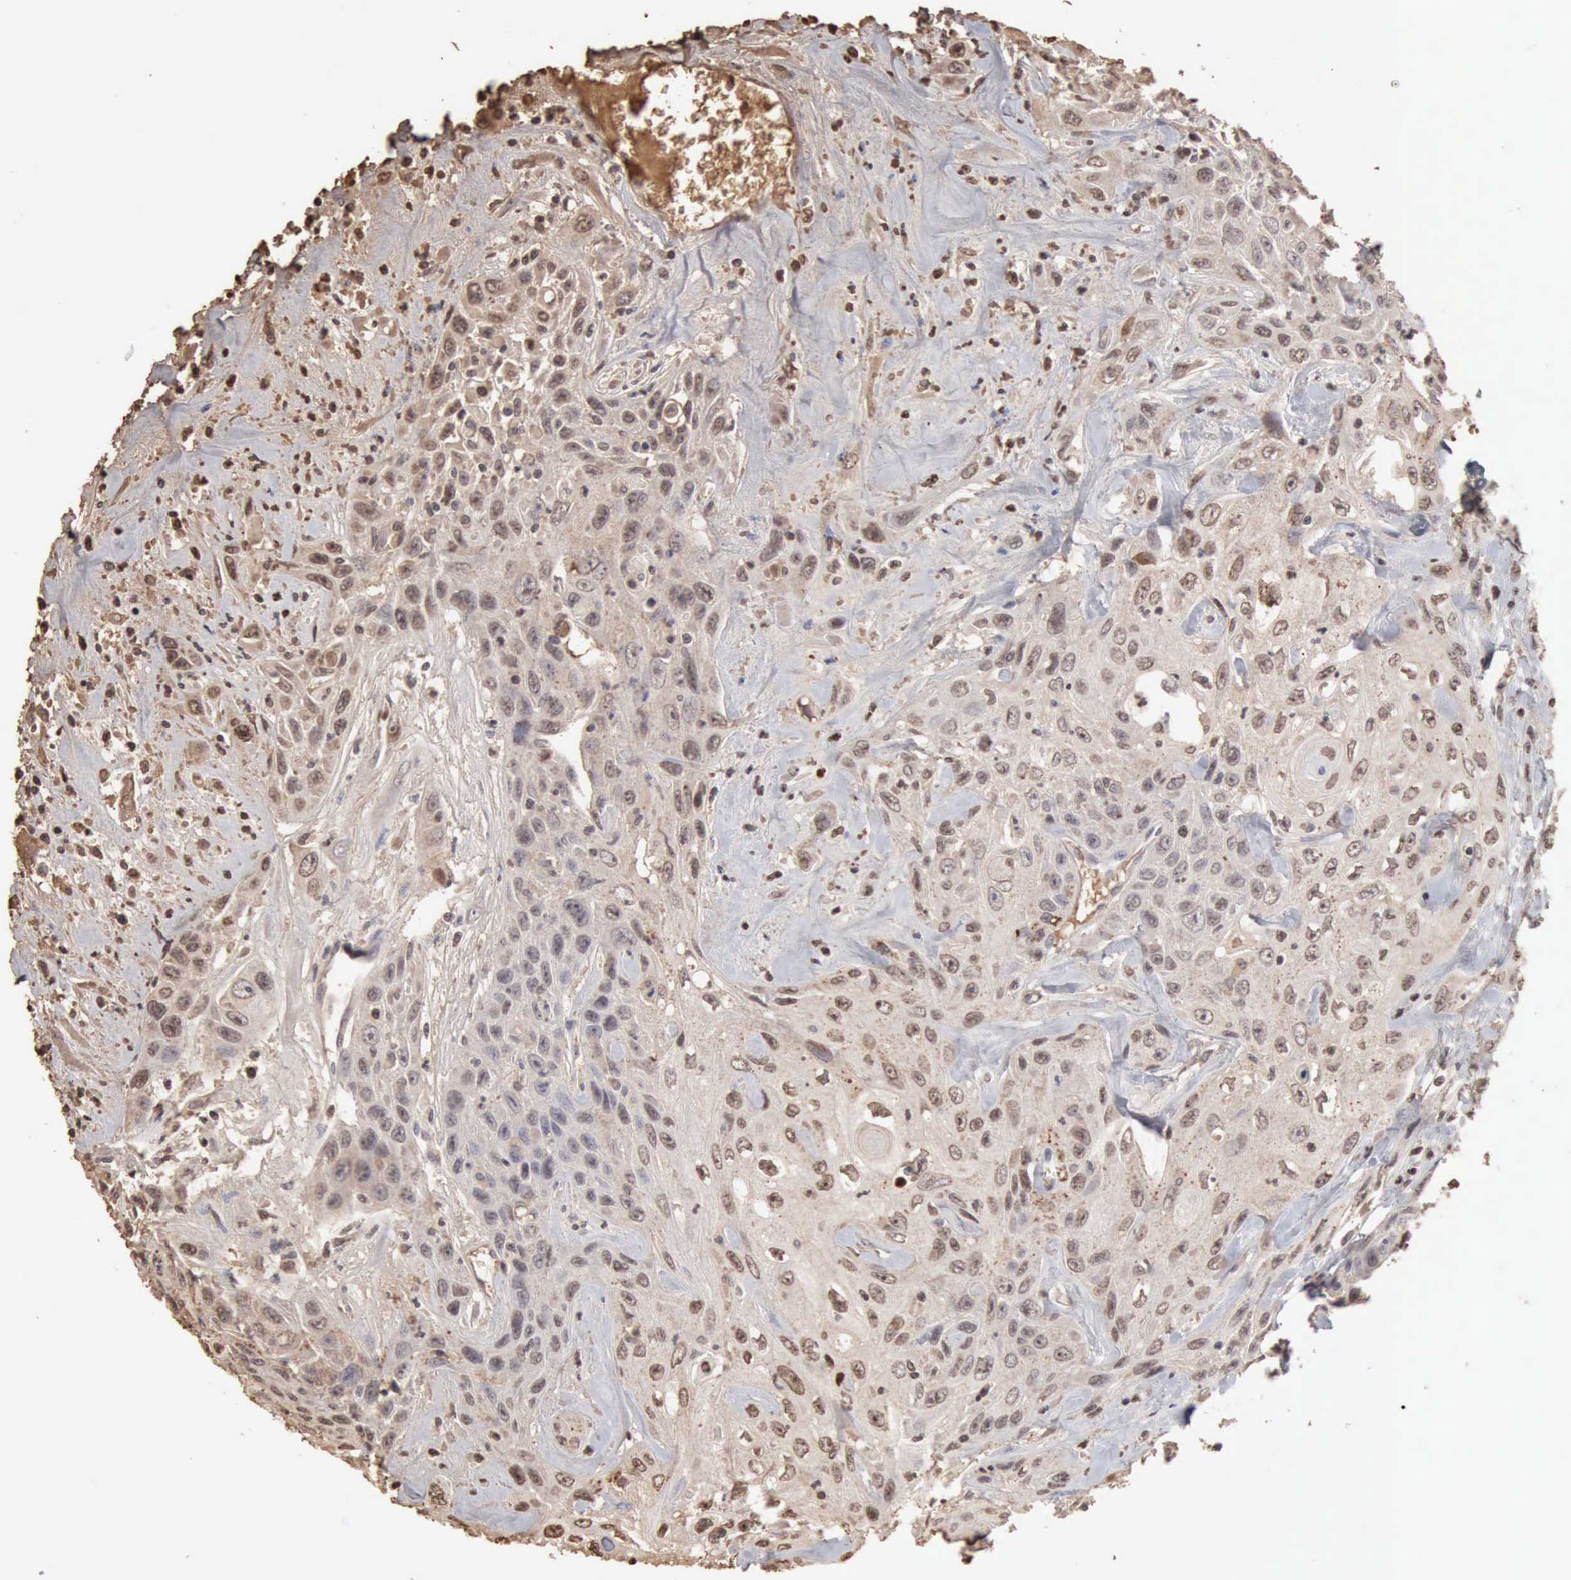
{"staining": {"intensity": "weak", "quantity": "25%-75%", "location": "nuclear"}, "tissue": "urothelial cancer", "cell_type": "Tumor cells", "image_type": "cancer", "snomed": [{"axis": "morphology", "description": "Urothelial carcinoma, High grade"}, {"axis": "topography", "description": "Urinary bladder"}], "caption": "Human urothelial cancer stained for a protein (brown) shows weak nuclear positive expression in approximately 25%-75% of tumor cells.", "gene": "SERPINA1", "patient": {"sex": "female", "age": 84}}